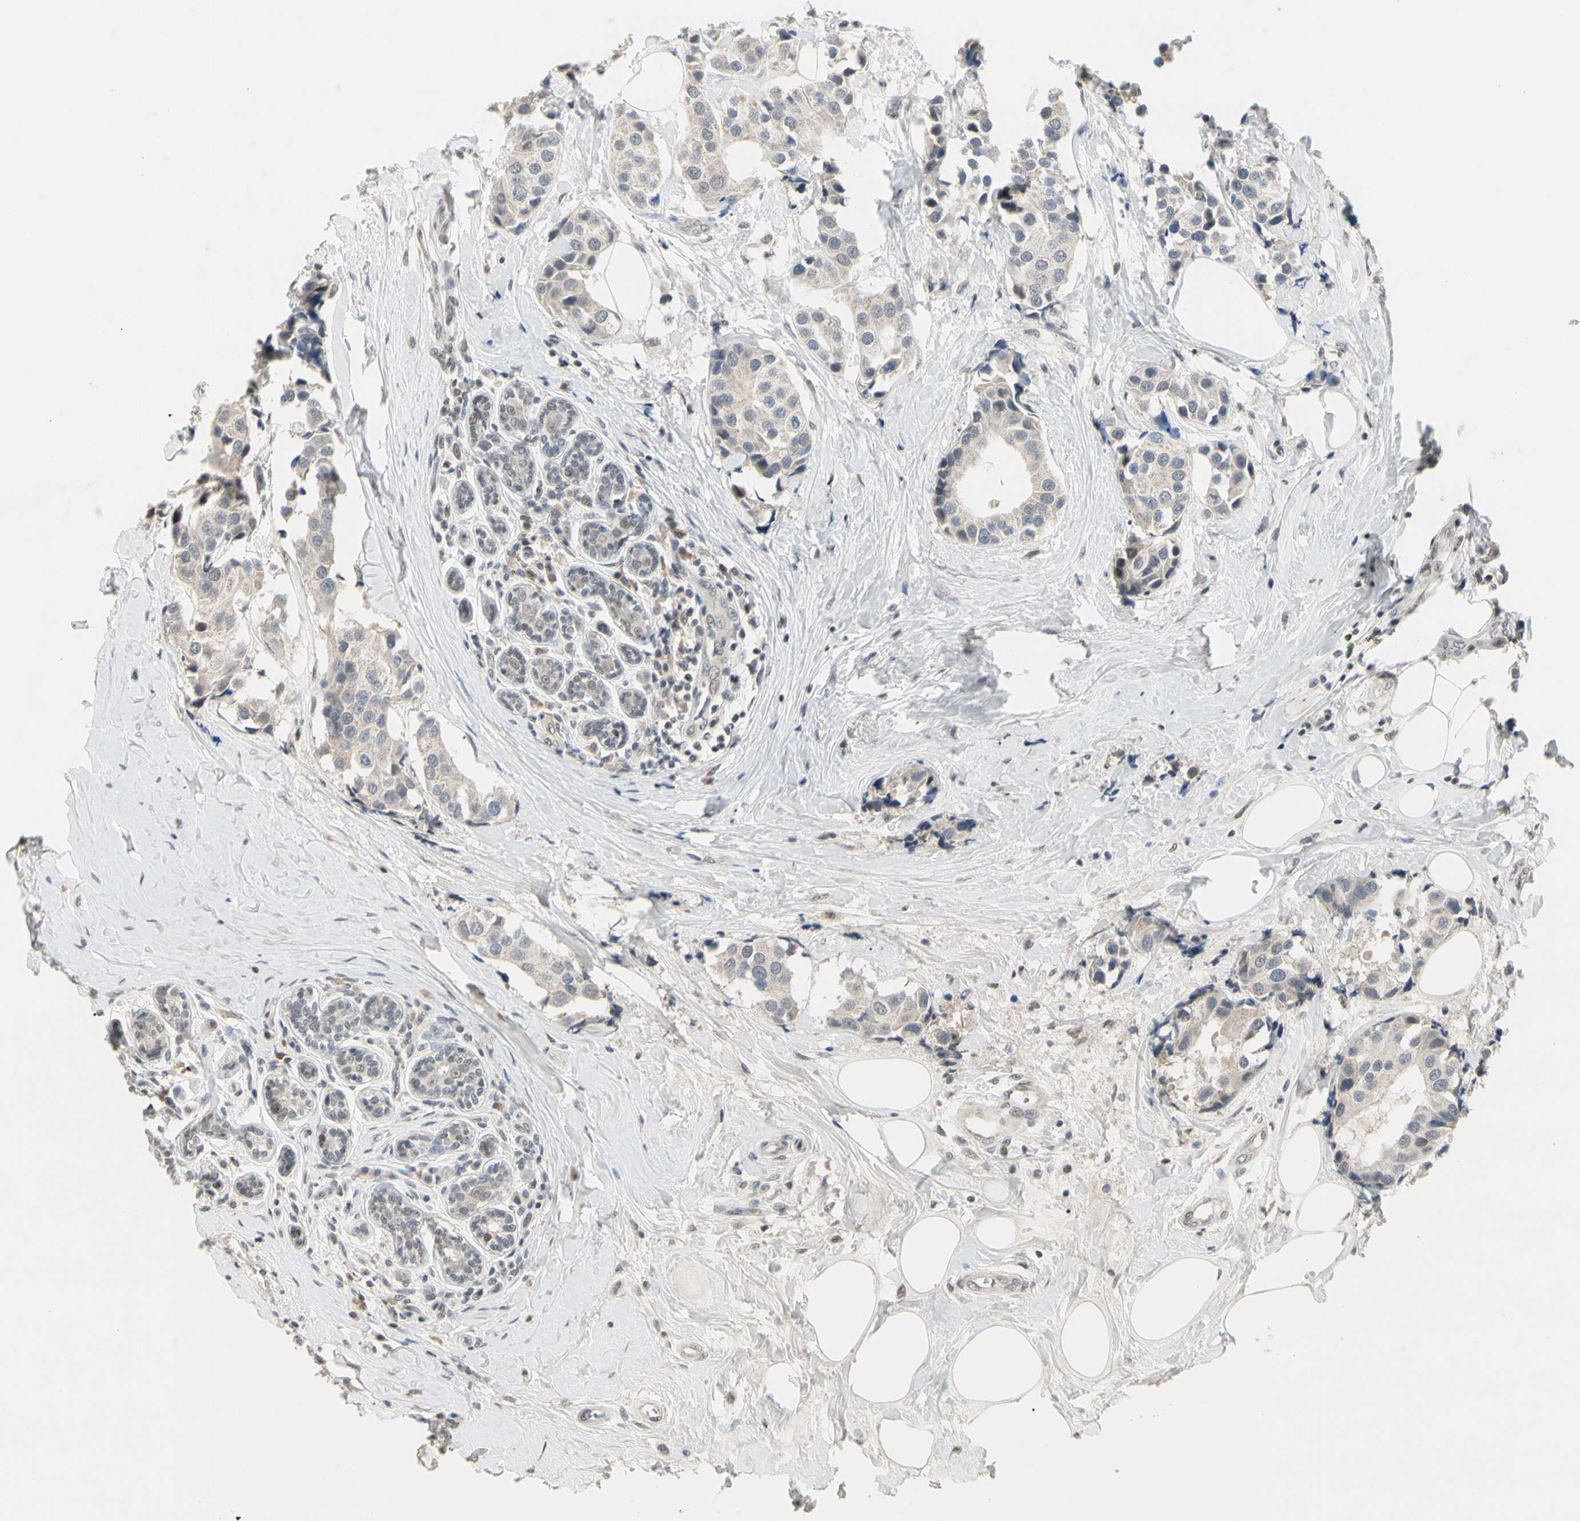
{"staining": {"intensity": "negative", "quantity": "none", "location": "none"}, "tissue": "breast cancer", "cell_type": "Tumor cells", "image_type": "cancer", "snomed": [{"axis": "morphology", "description": "Normal tissue, NOS"}, {"axis": "morphology", "description": "Duct carcinoma"}, {"axis": "topography", "description": "Breast"}], "caption": "The micrograph demonstrates no significant expression in tumor cells of breast cancer (intraductal carcinoma). (DAB (3,3'-diaminobenzidine) immunohistochemistry (IHC) visualized using brightfield microscopy, high magnification).", "gene": "GREM1", "patient": {"sex": "female", "age": 39}}